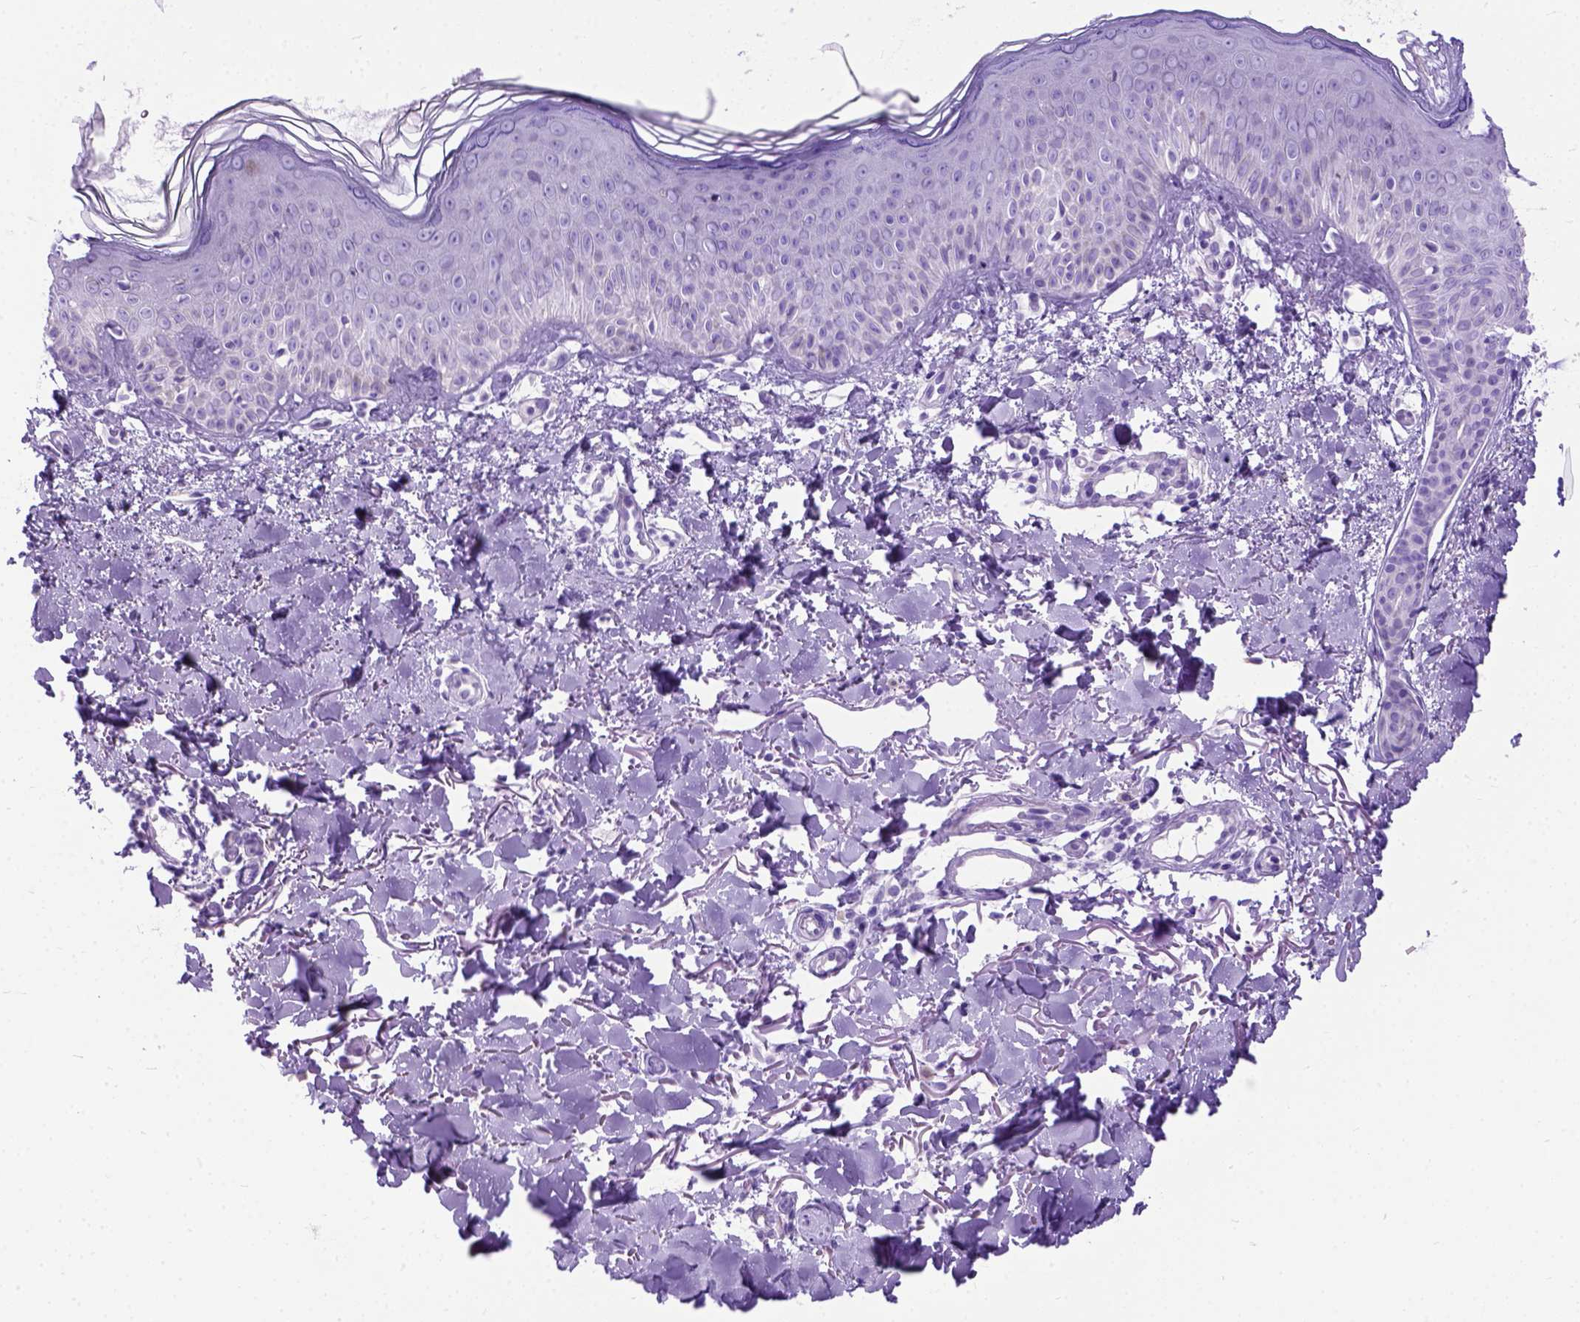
{"staining": {"intensity": "negative", "quantity": "none", "location": "none"}, "tissue": "skin cancer", "cell_type": "Tumor cells", "image_type": "cancer", "snomed": [{"axis": "morphology", "description": "Basal cell carcinoma"}, {"axis": "topography", "description": "Skin"}], "caption": "IHC photomicrograph of skin cancer (basal cell carcinoma) stained for a protein (brown), which shows no expression in tumor cells. (Immunohistochemistry, brightfield microscopy, high magnification).", "gene": "ODAD3", "patient": {"sex": "male", "age": 78}}